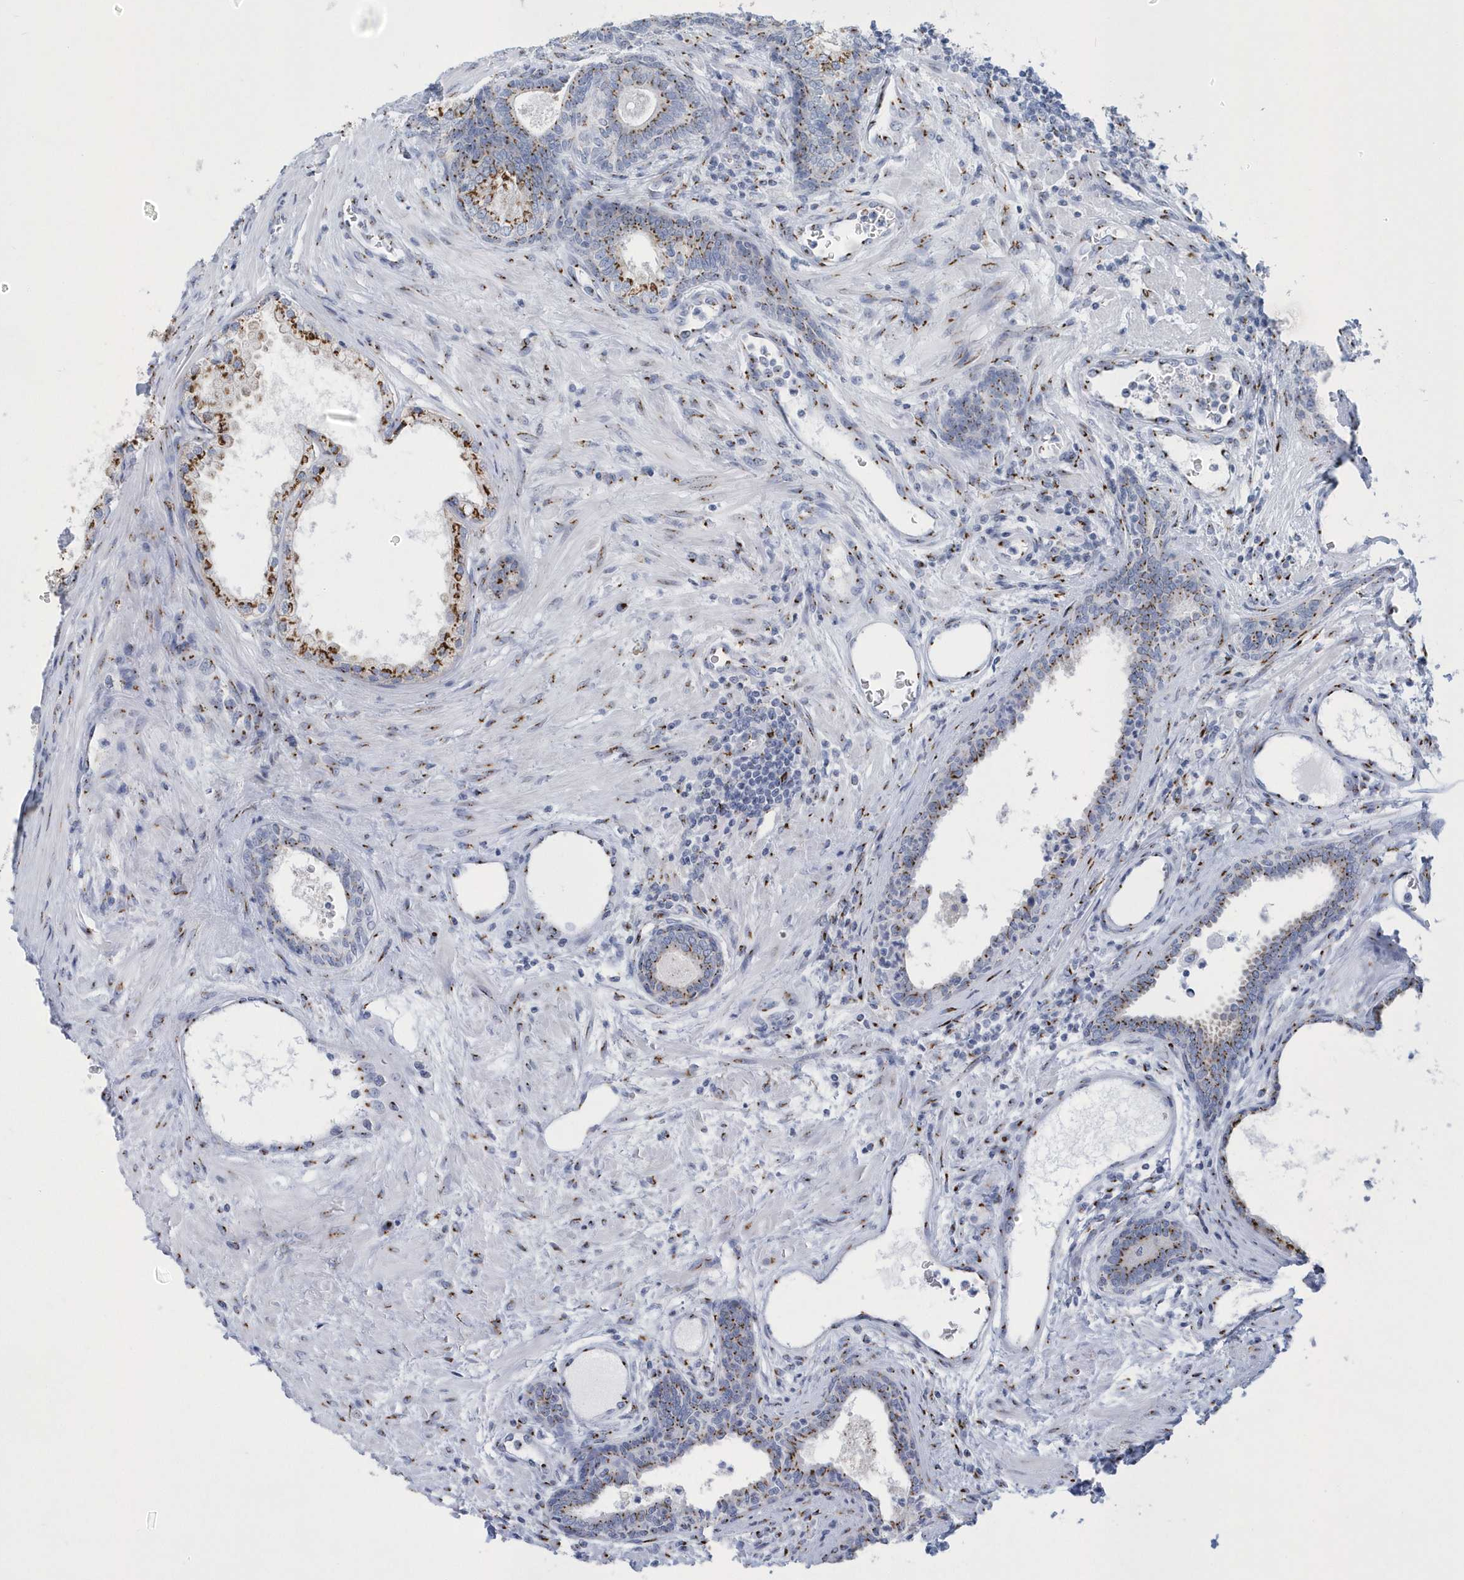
{"staining": {"intensity": "moderate", "quantity": ">75%", "location": "cytoplasmic/membranous"}, "tissue": "prostate", "cell_type": "Glandular cells", "image_type": "normal", "snomed": [{"axis": "morphology", "description": "Normal tissue, NOS"}, {"axis": "topography", "description": "Prostate"}], "caption": "This histopathology image demonstrates immunohistochemistry (IHC) staining of unremarkable prostate, with medium moderate cytoplasmic/membranous expression in approximately >75% of glandular cells.", "gene": "SLX9", "patient": {"sex": "male", "age": 76}}